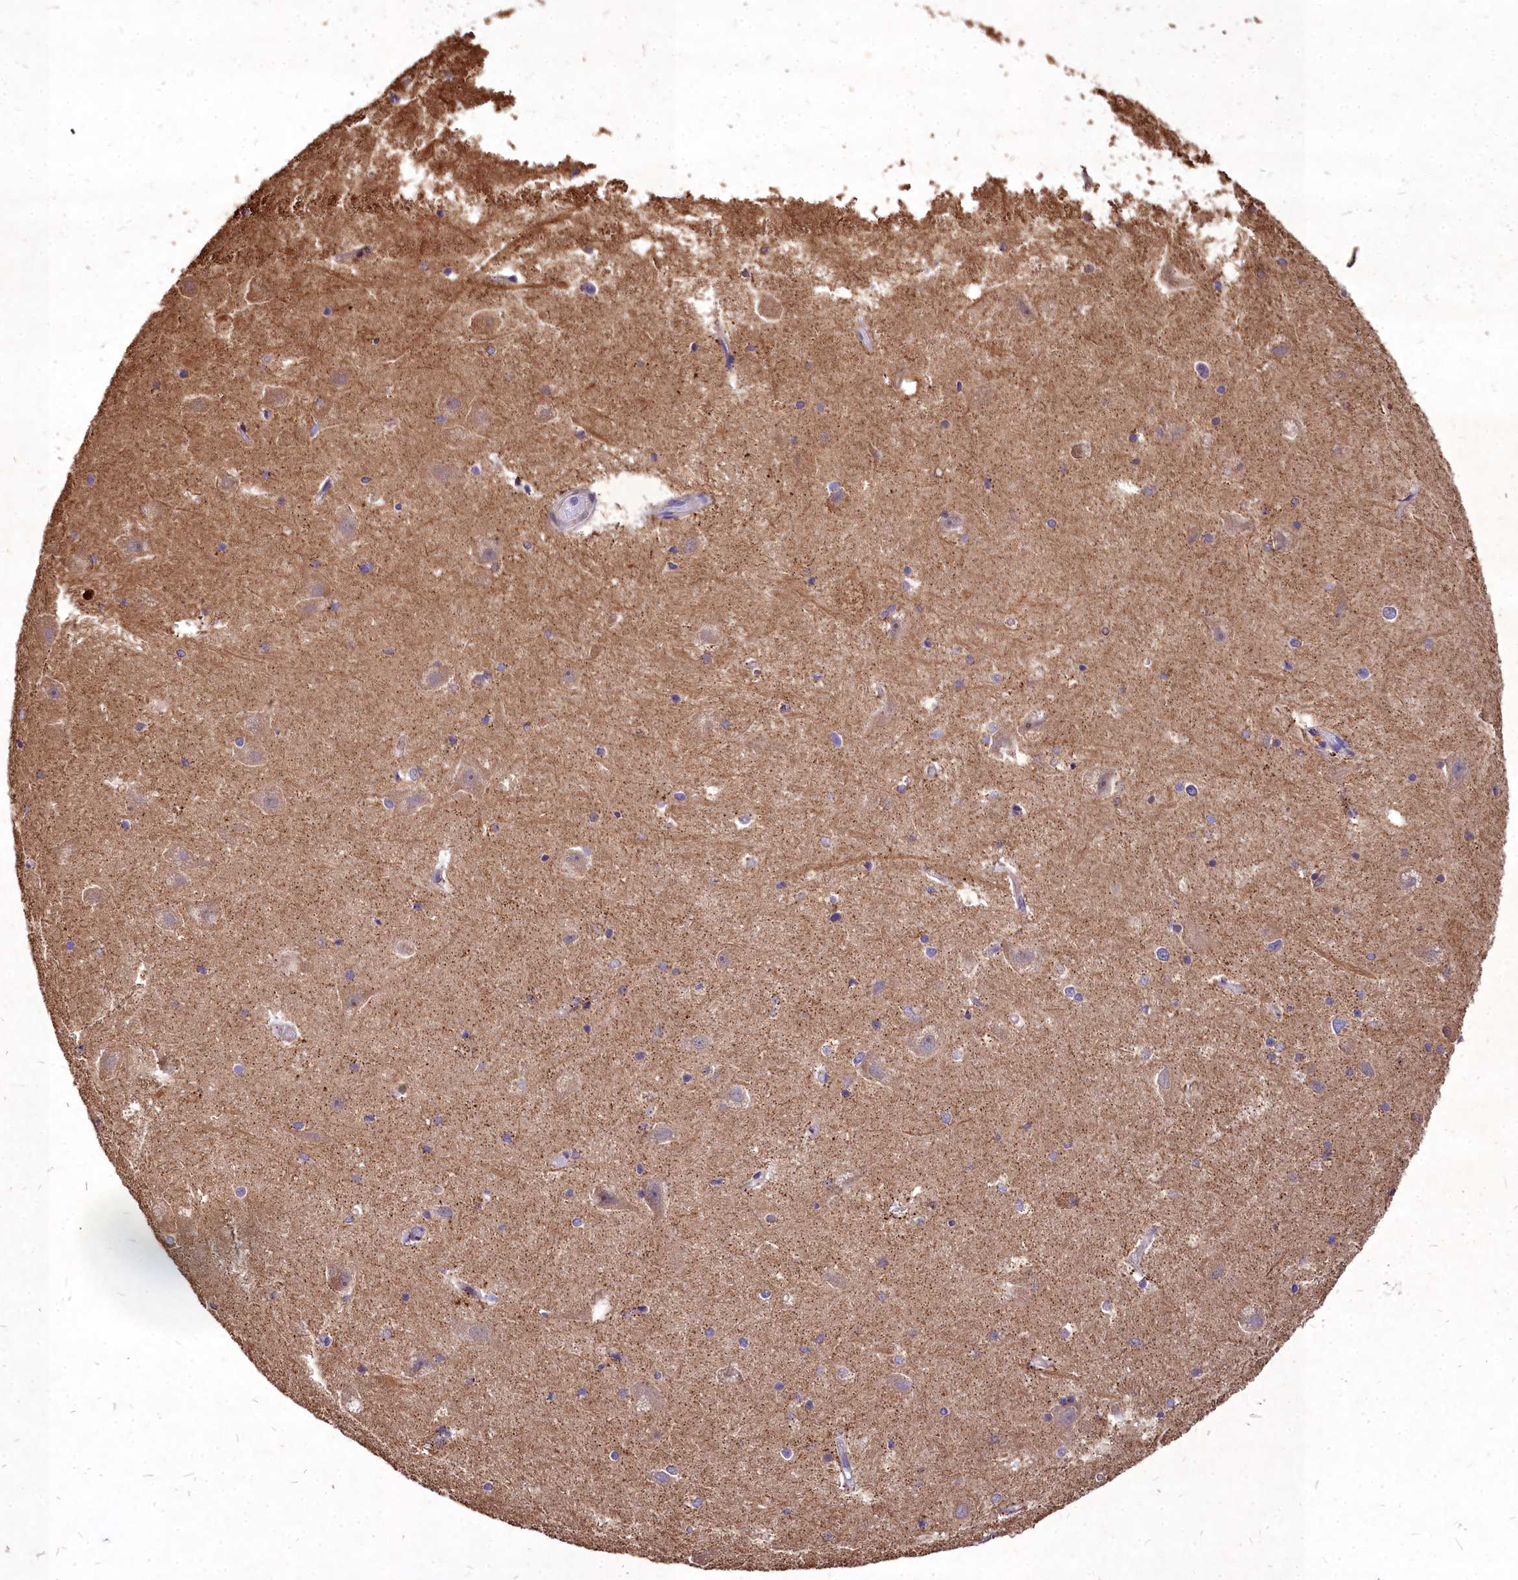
{"staining": {"intensity": "weak", "quantity": "<25%", "location": "cytoplasmic/membranous"}, "tissue": "hippocampus", "cell_type": "Glial cells", "image_type": "normal", "snomed": [{"axis": "morphology", "description": "Normal tissue, NOS"}, {"axis": "topography", "description": "Hippocampus"}], "caption": "The histopathology image exhibits no significant expression in glial cells of hippocampus.", "gene": "SKA1", "patient": {"sex": "female", "age": 52}}